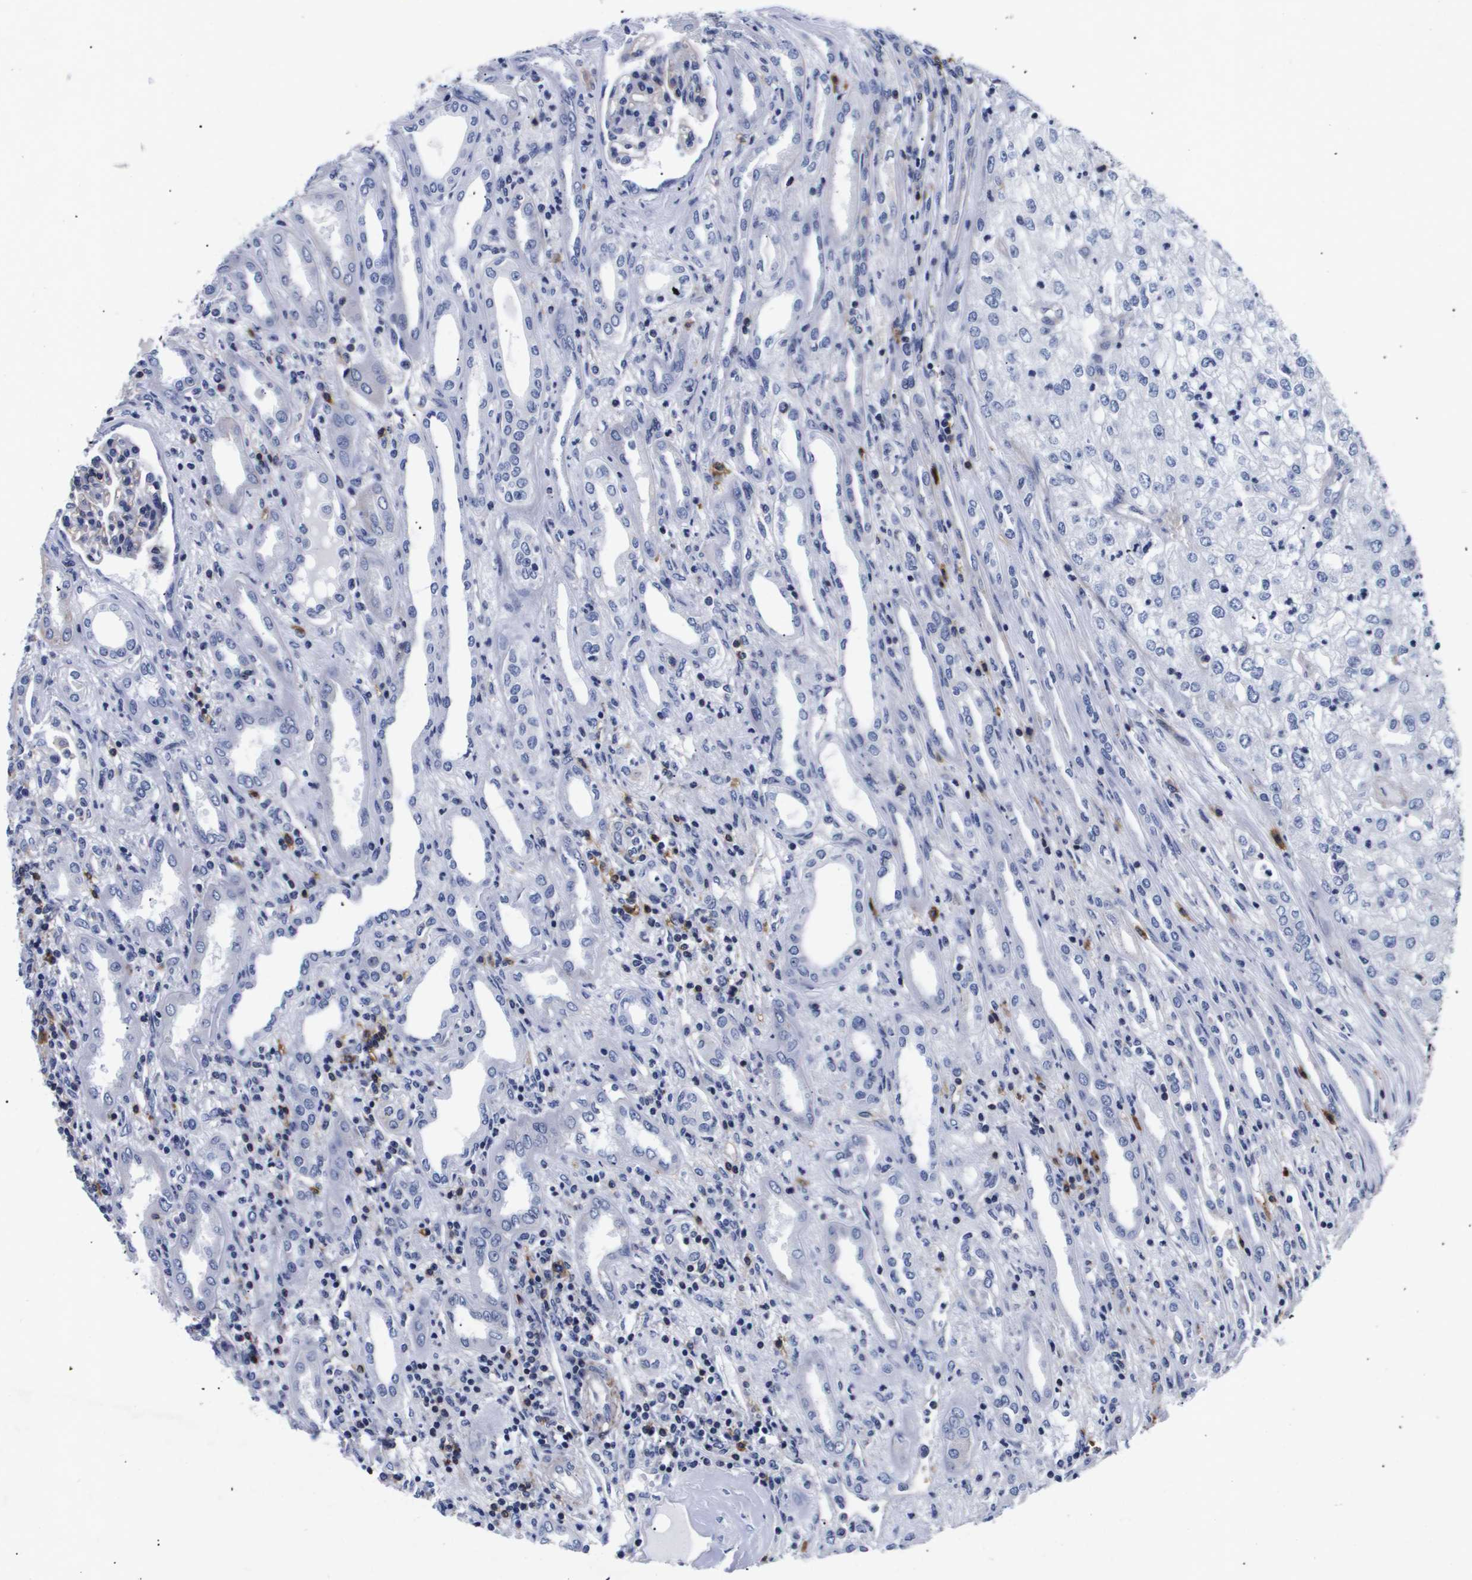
{"staining": {"intensity": "negative", "quantity": "none", "location": "none"}, "tissue": "renal cancer", "cell_type": "Tumor cells", "image_type": "cancer", "snomed": [{"axis": "morphology", "description": "Adenocarcinoma, NOS"}, {"axis": "topography", "description": "Kidney"}], "caption": "This is a histopathology image of IHC staining of adenocarcinoma (renal), which shows no positivity in tumor cells. The staining is performed using DAB brown chromogen with nuclei counter-stained in using hematoxylin.", "gene": "SHD", "patient": {"sex": "female", "age": 54}}